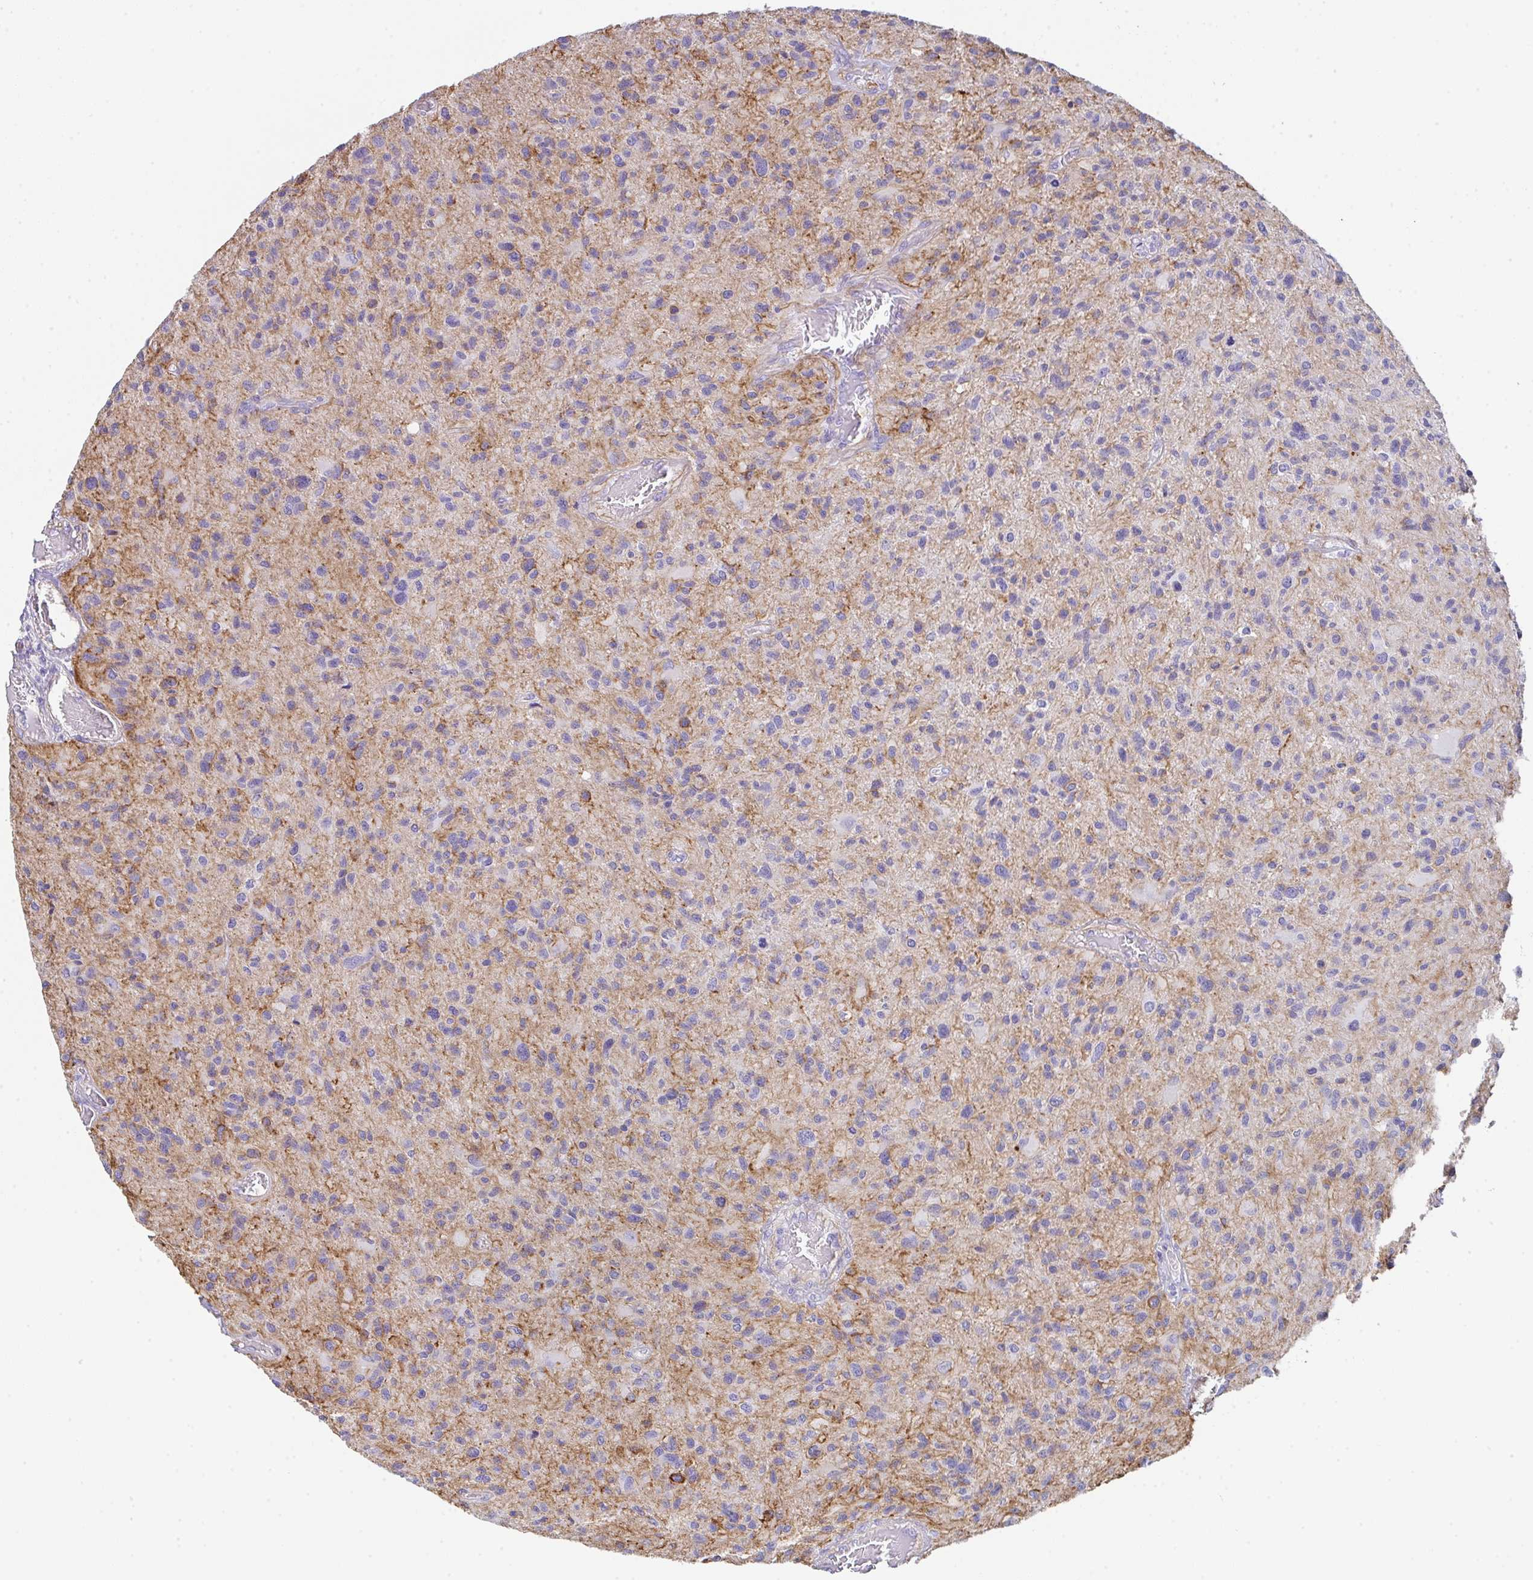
{"staining": {"intensity": "negative", "quantity": "none", "location": "none"}, "tissue": "glioma", "cell_type": "Tumor cells", "image_type": "cancer", "snomed": [{"axis": "morphology", "description": "Glioma, malignant, High grade"}, {"axis": "topography", "description": "Brain"}], "caption": "Immunohistochemistry of human malignant high-grade glioma shows no expression in tumor cells. (DAB (3,3'-diaminobenzidine) IHC visualized using brightfield microscopy, high magnification).", "gene": "DBN1", "patient": {"sex": "female", "age": 70}}